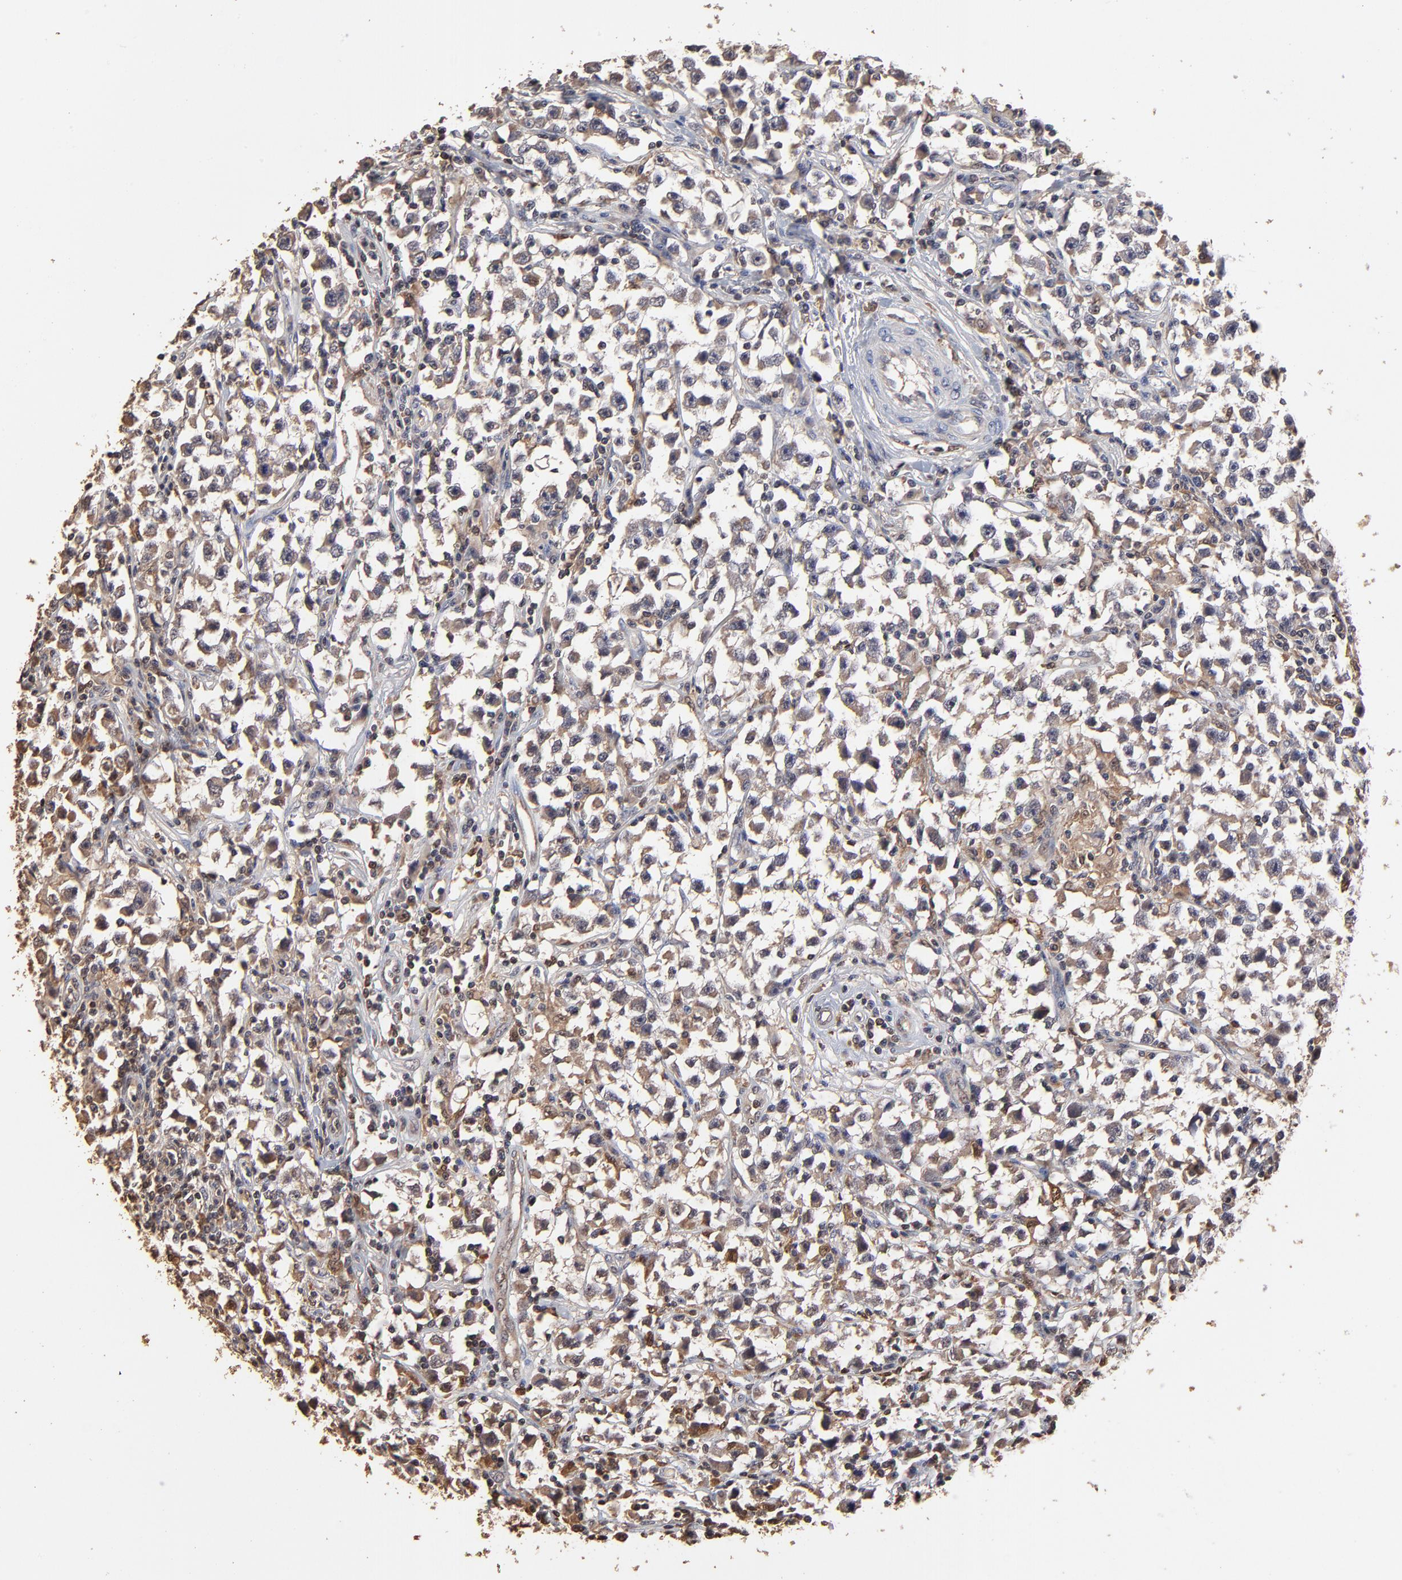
{"staining": {"intensity": "weak", "quantity": ">75%", "location": "cytoplasmic/membranous"}, "tissue": "testis cancer", "cell_type": "Tumor cells", "image_type": "cancer", "snomed": [{"axis": "morphology", "description": "Seminoma, NOS"}, {"axis": "topography", "description": "Testis"}], "caption": "Testis cancer was stained to show a protein in brown. There is low levels of weak cytoplasmic/membranous expression in about >75% of tumor cells. (brown staining indicates protein expression, while blue staining denotes nuclei).", "gene": "CASP1", "patient": {"sex": "male", "age": 33}}